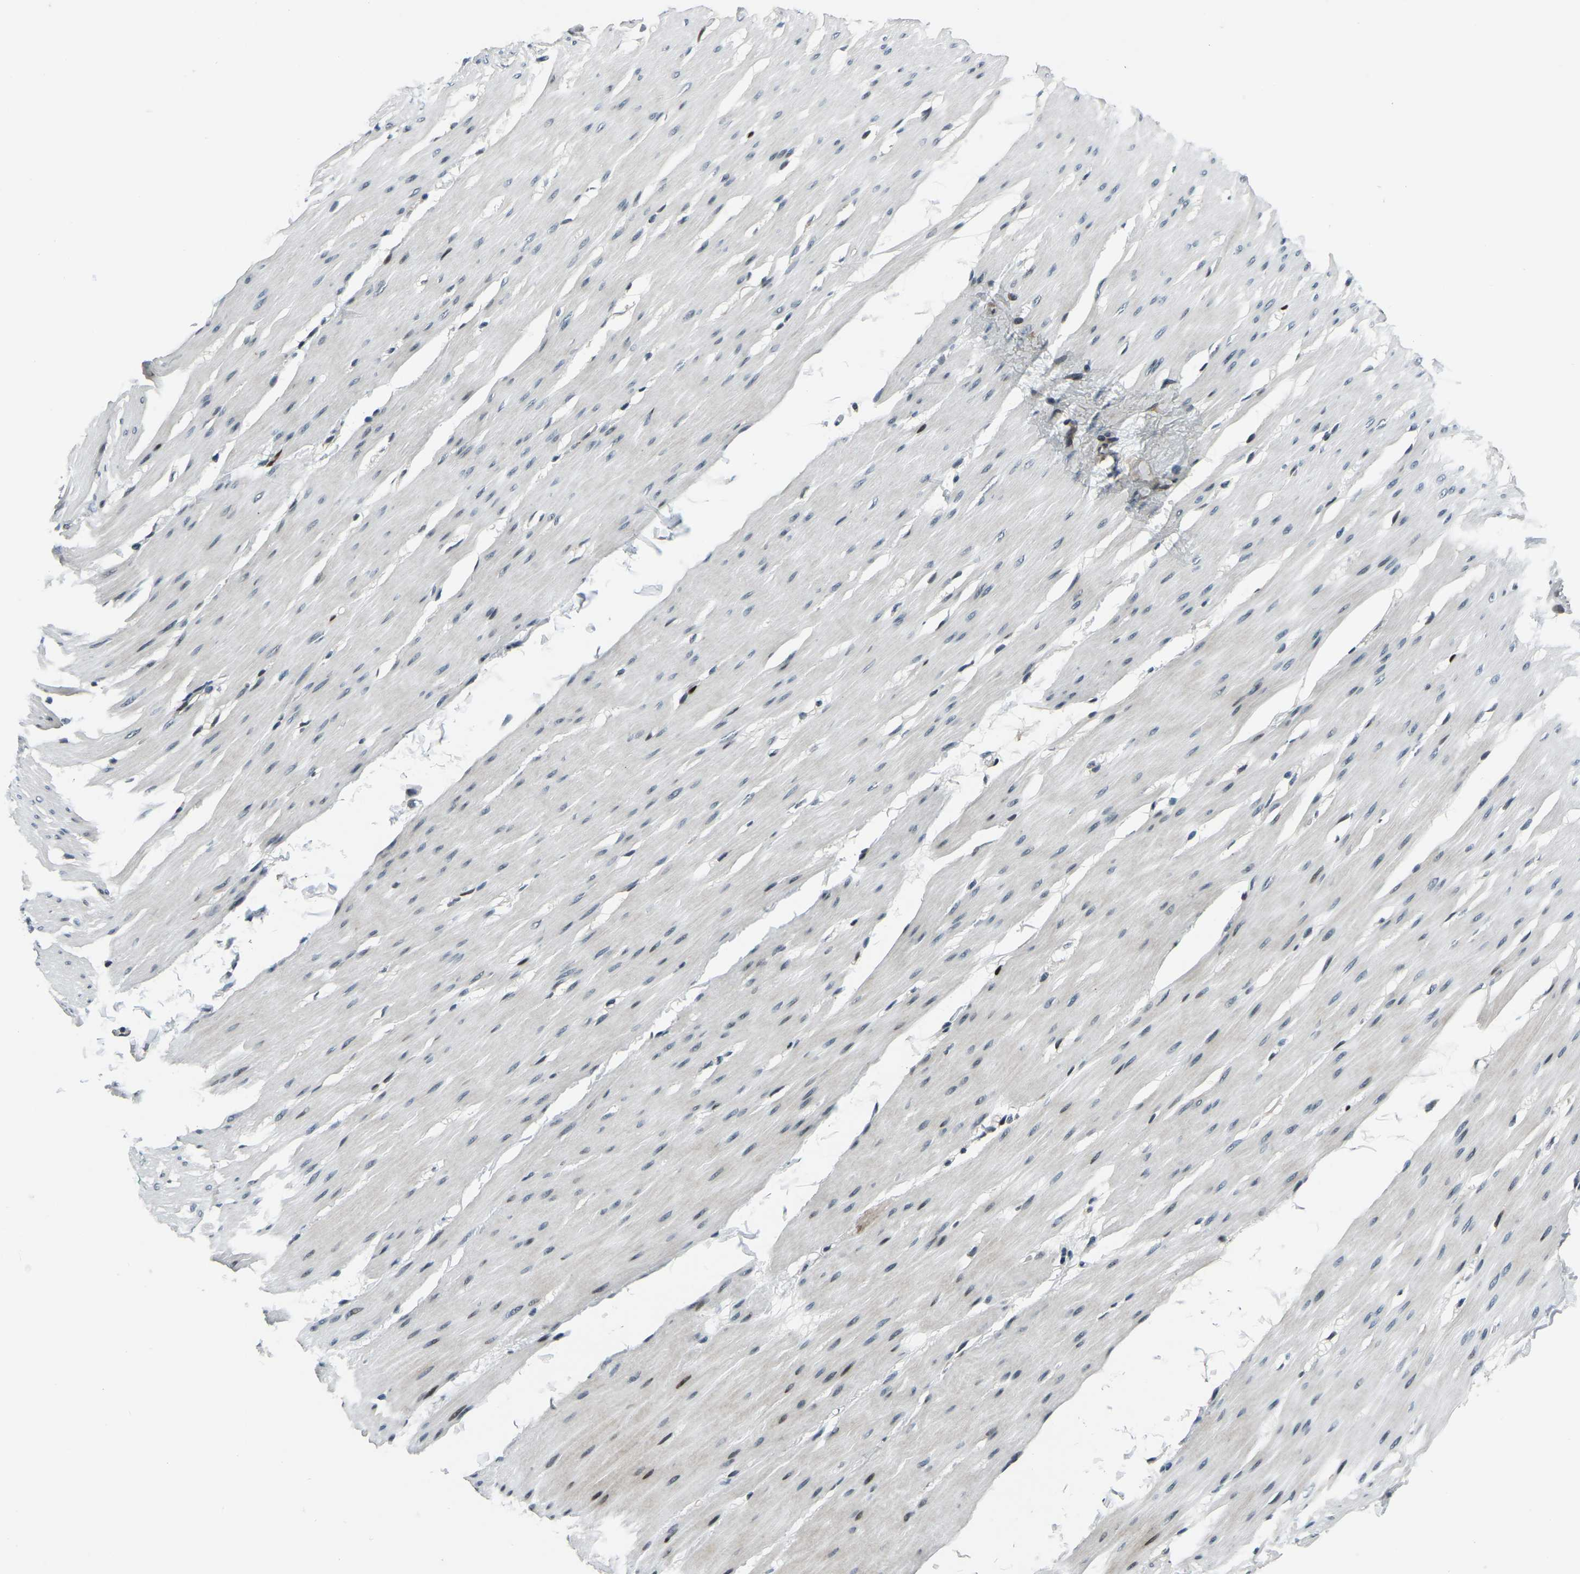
{"staining": {"intensity": "moderate", "quantity": "<25%", "location": "nuclear"}, "tissue": "smooth muscle", "cell_type": "Smooth muscle cells", "image_type": "normal", "snomed": [{"axis": "morphology", "description": "Normal tissue, NOS"}, {"axis": "topography", "description": "Smooth muscle"}, {"axis": "topography", "description": "Colon"}], "caption": "Protein staining of normal smooth muscle shows moderate nuclear expression in approximately <25% of smooth muscle cells. (DAB IHC, brown staining for protein, blue staining for nuclei).", "gene": "ING2", "patient": {"sex": "male", "age": 67}}